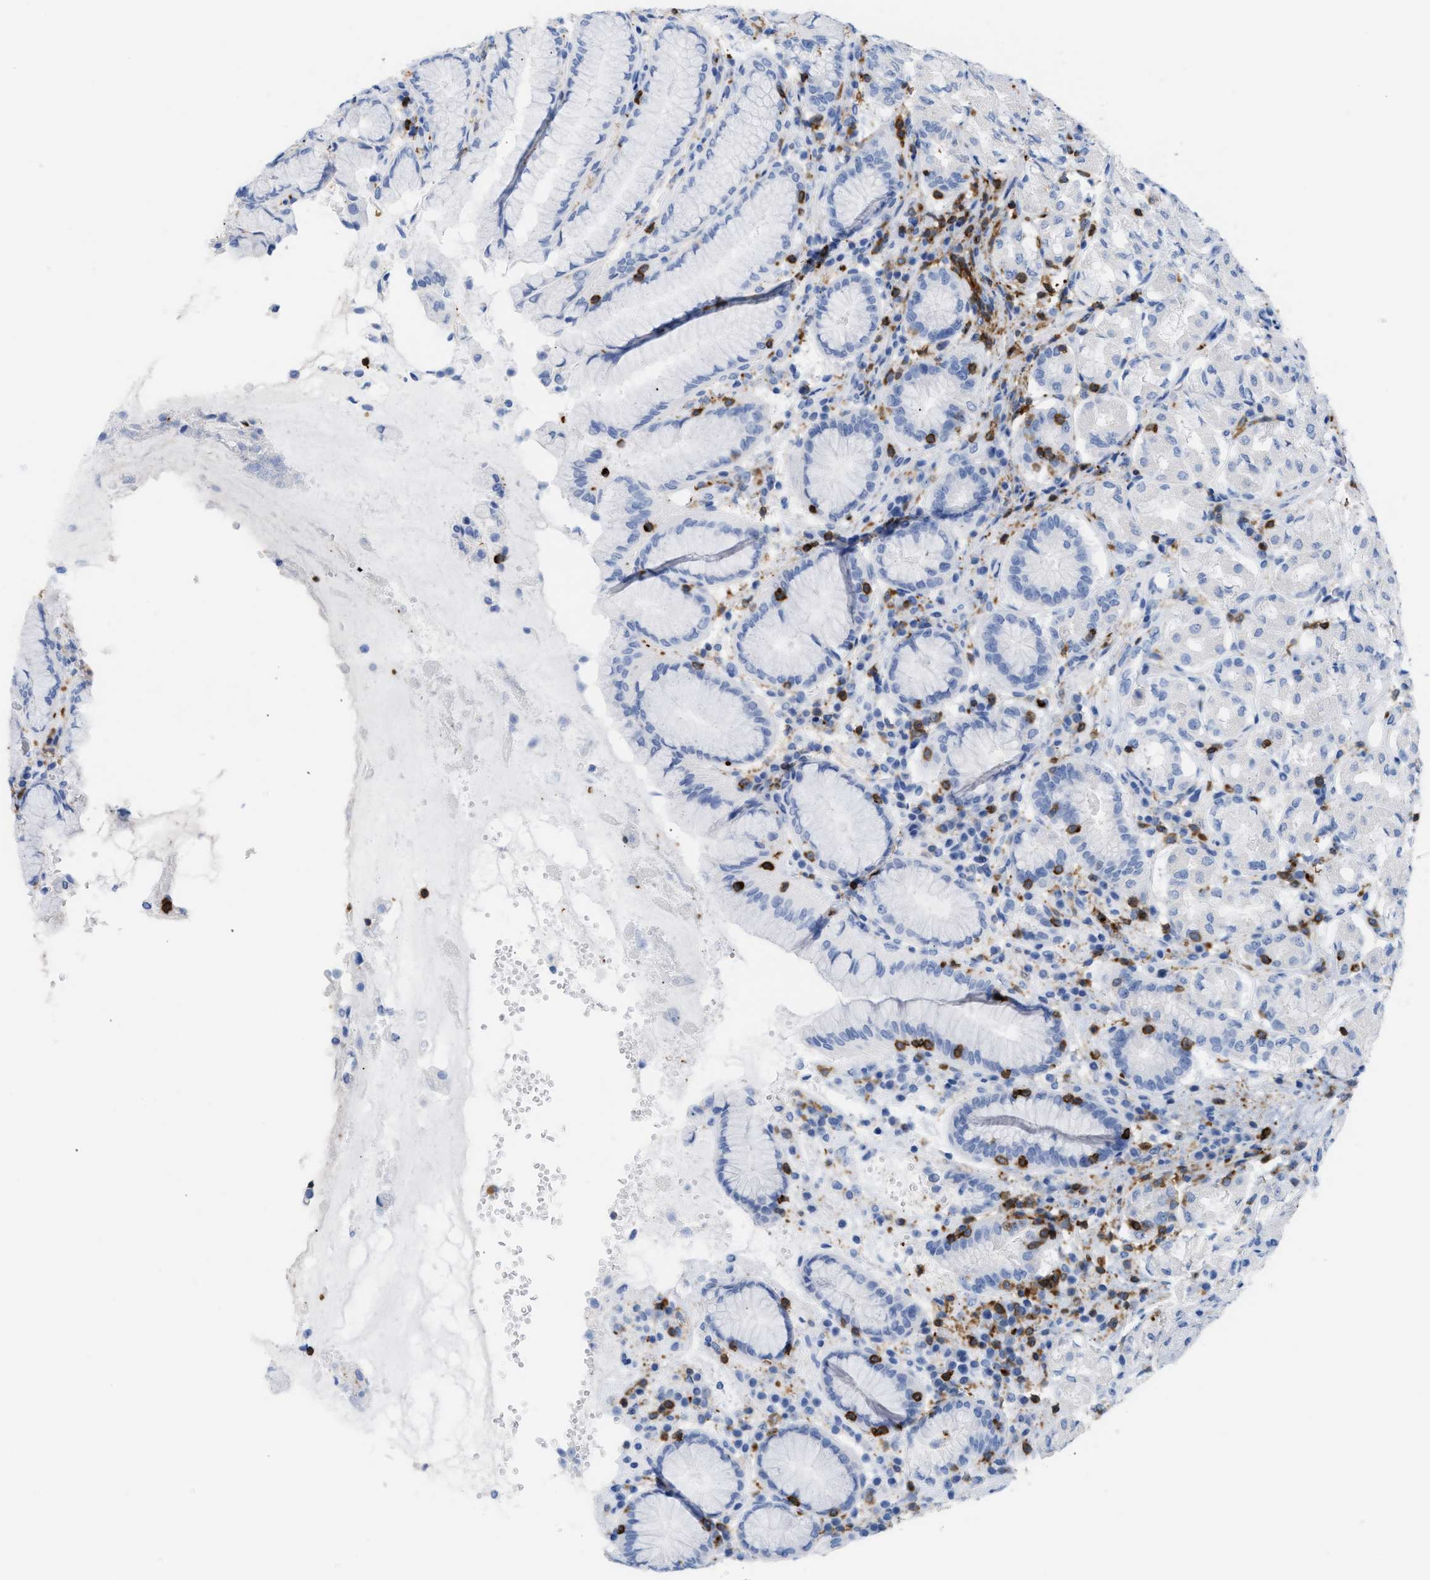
{"staining": {"intensity": "negative", "quantity": "none", "location": "none"}, "tissue": "stomach", "cell_type": "Glandular cells", "image_type": "normal", "snomed": [{"axis": "morphology", "description": "Normal tissue, NOS"}, {"axis": "topography", "description": "Stomach"}, {"axis": "topography", "description": "Stomach, lower"}], "caption": "DAB (3,3'-diaminobenzidine) immunohistochemical staining of normal human stomach displays no significant staining in glandular cells.", "gene": "LCP1", "patient": {"sex": "female", "age": 56}}